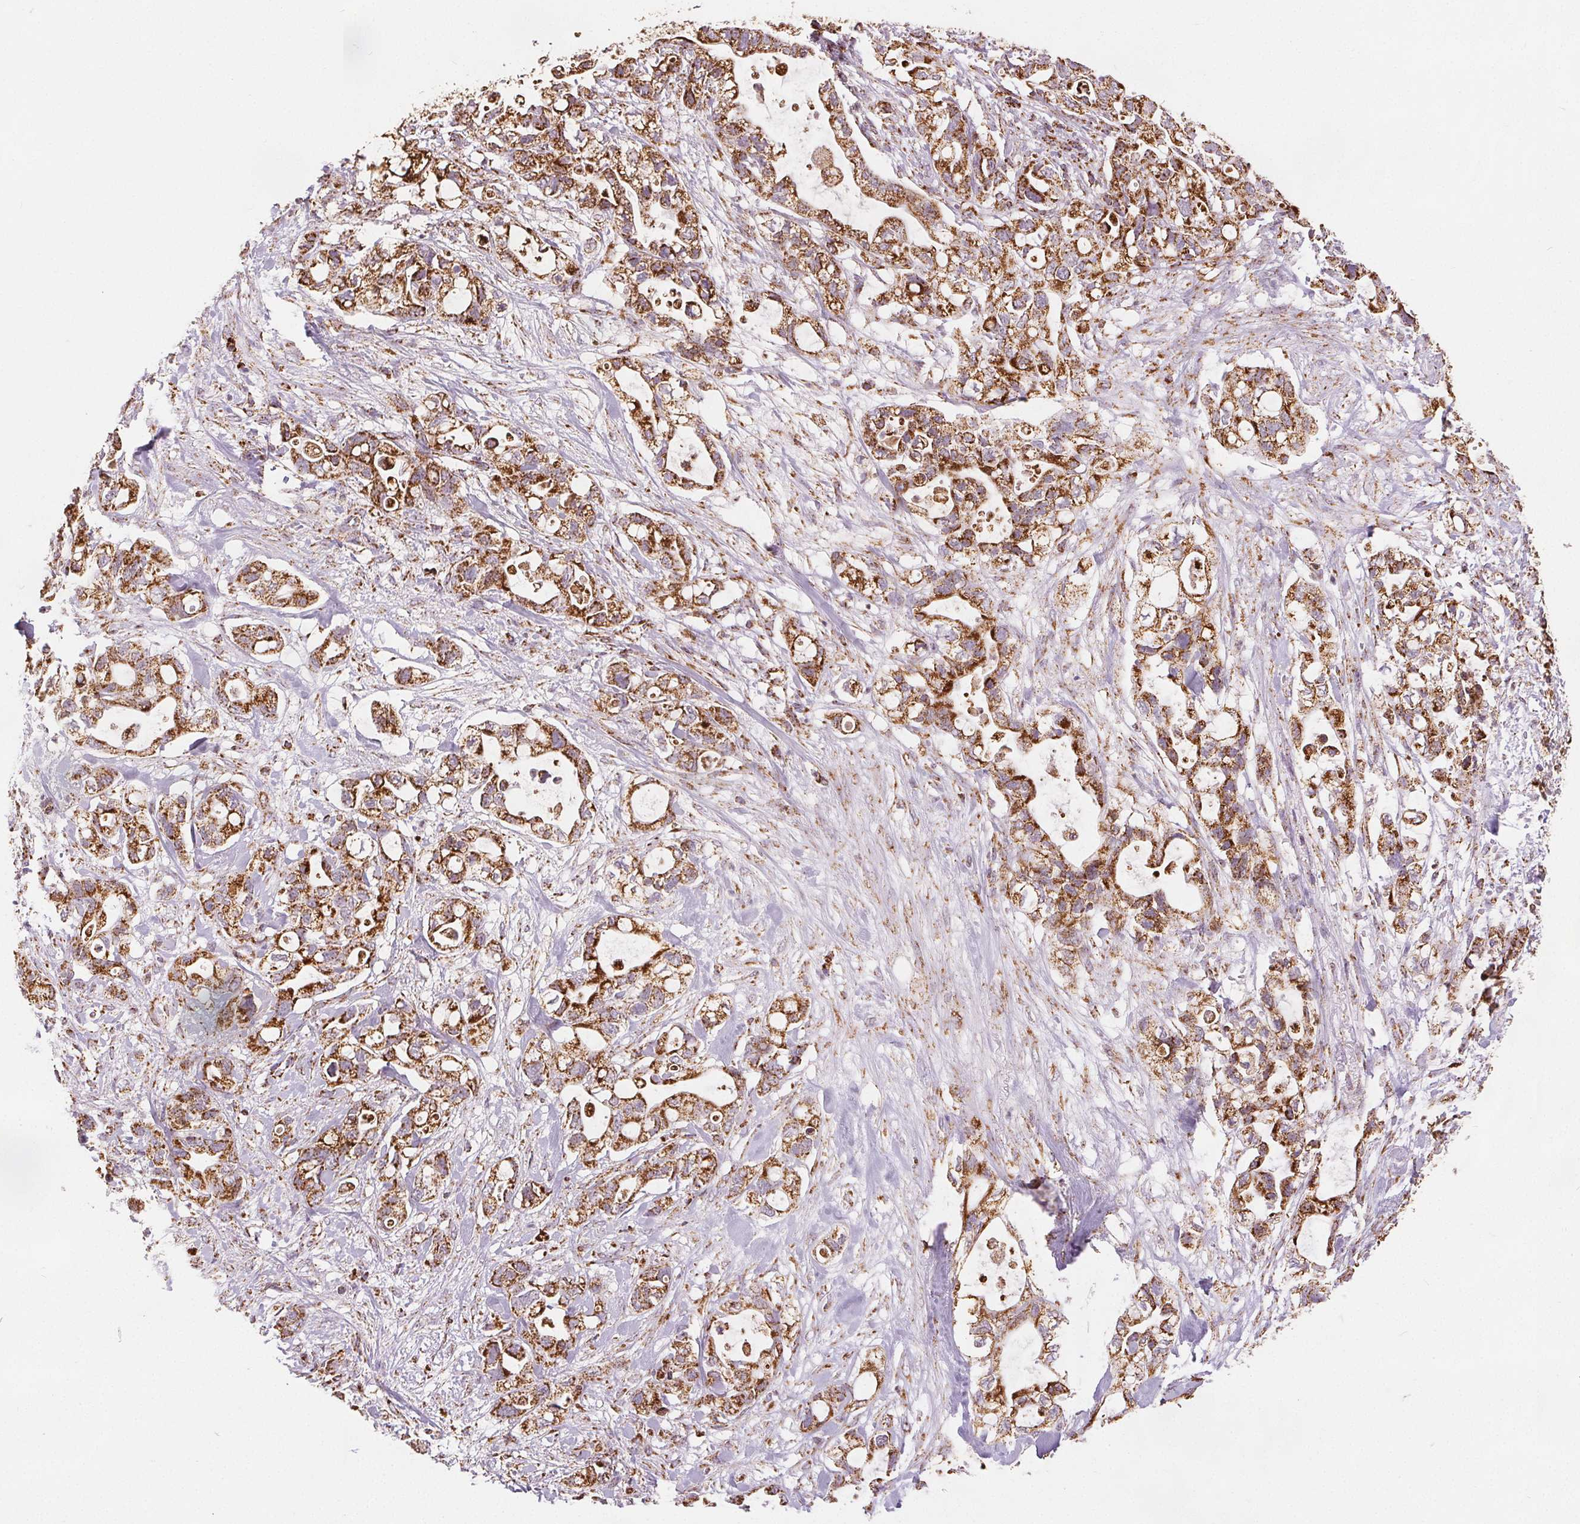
{"staining": {"intensity": "strong", "quantity": ">75%", "location": "cytoplasmic/membranous"}, "tissue": "pancreatic cancer", "cell_type": "Tumor cells", "image_type": "cancer", "snomed": [{"axis": "morphology", "description": "Adenocarcinoma, NOS"}, {"axis": "topography", "description": "Pancreas"}], "caption": "A brown stain highlights strong cytoplasmic/membranous expression of a protein in adenocarcinoma (pancreatic) tumor cells. Using DAB (3,3'-diaminobenzidine) (brown) and hematoxylin (blue) stains, captured at high magnification using brightfield microscopy.", "gene": "SDHB", "patient": {"sex": "female", "age": 72}}